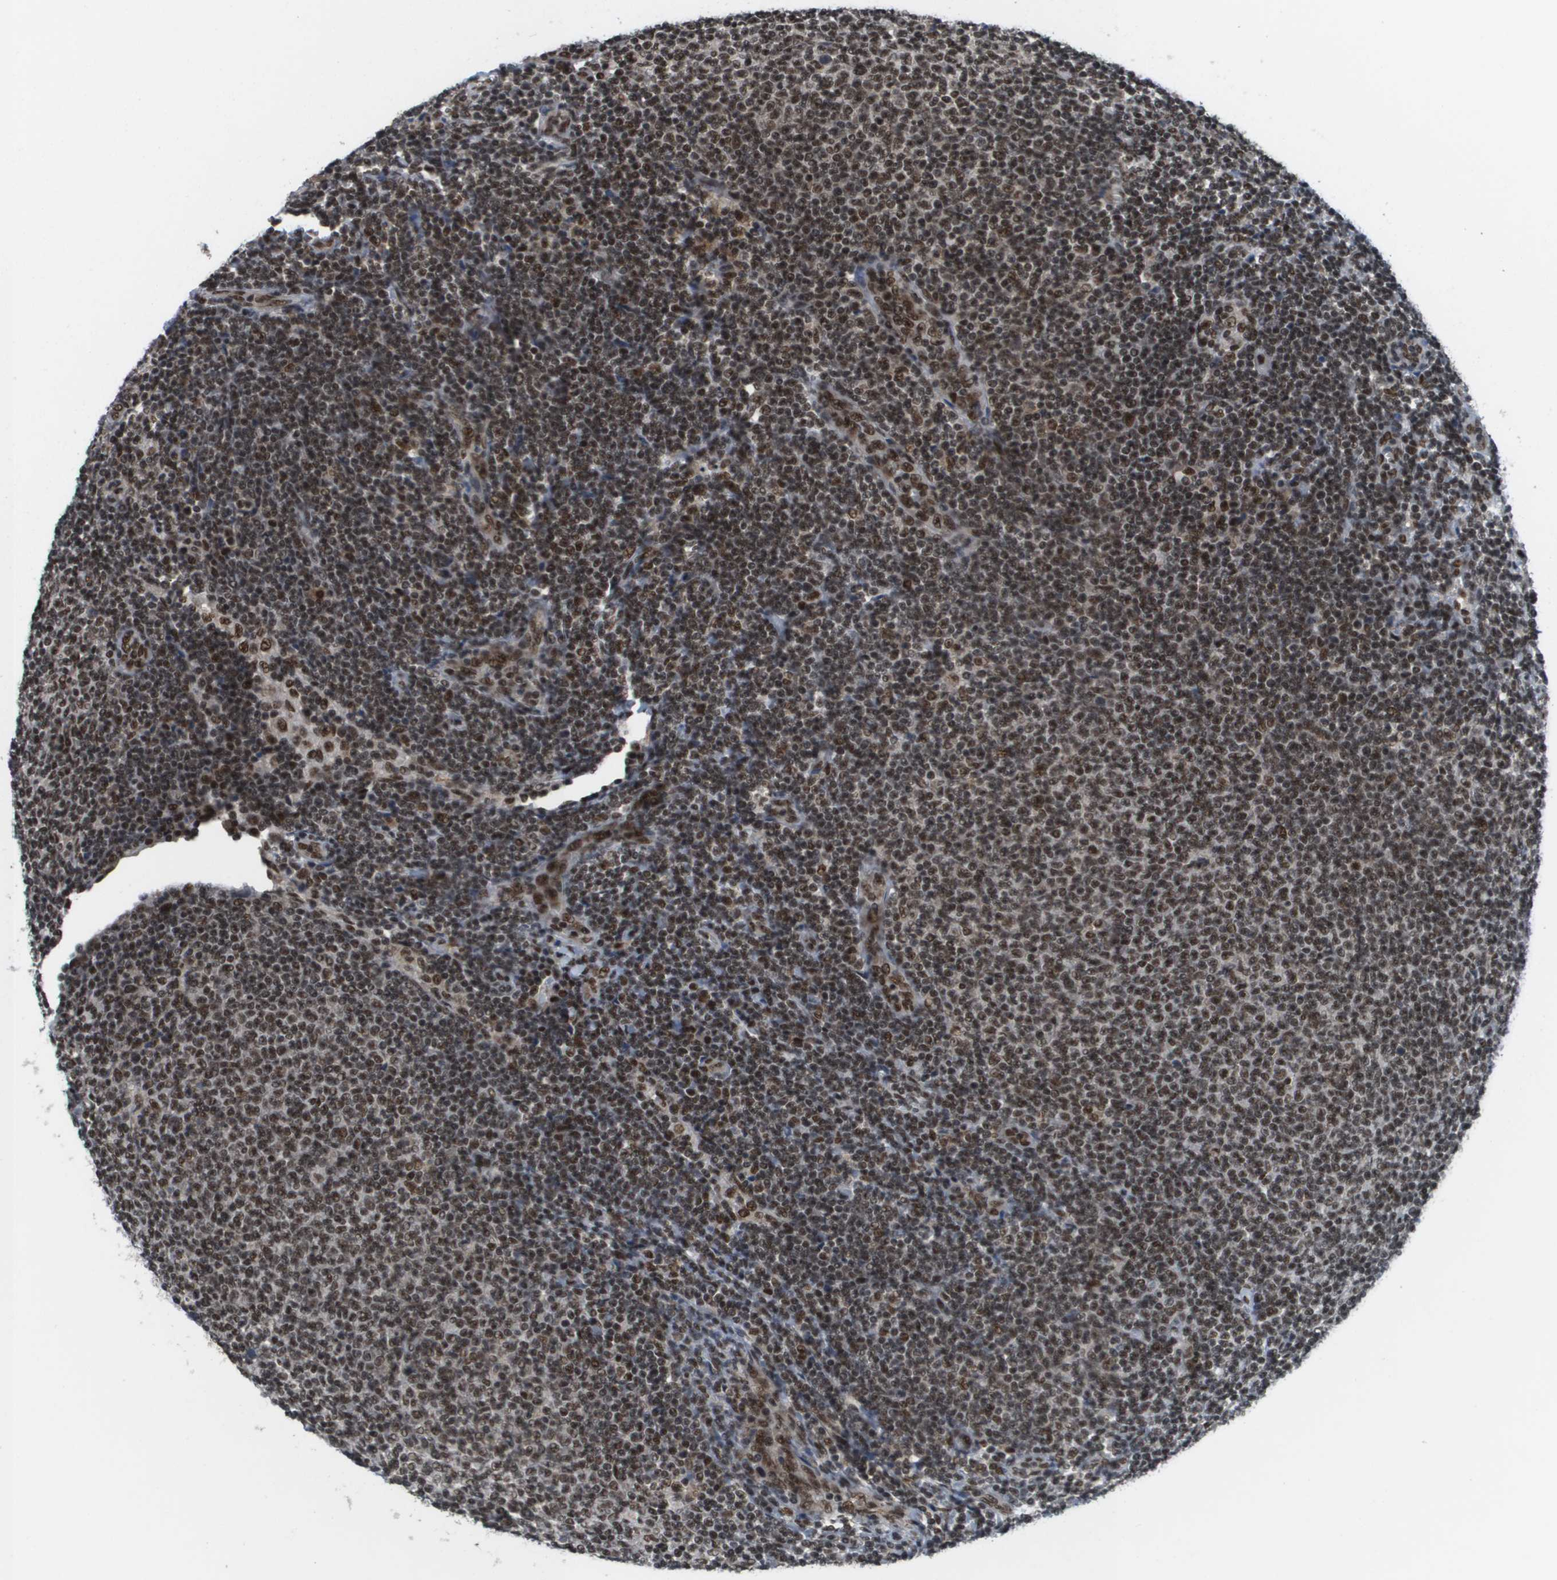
{"staining": {"intensity": "moderate", "quantity": "25%-75%", "location": "nuclear"}, "tissue": "lymphoma", "cell_type": "Tumor cells", "image_type": "cancer", "snomed": [{"axis": "morphology", "description": "Malignant lymphoma, non-Hodgkin's type, Low grade"}, {"axis": "topography", "description": "Lymph node"}], "caption": "Human malignant lymphoma, non-Hodgkin's type (low-grade) stained for a protein (brown) reveals moderate nuclear positive staining in about 25%-75% of tumor cells.", "gene": "PRCC", "patient": {"sex": "male", "age": 66}}